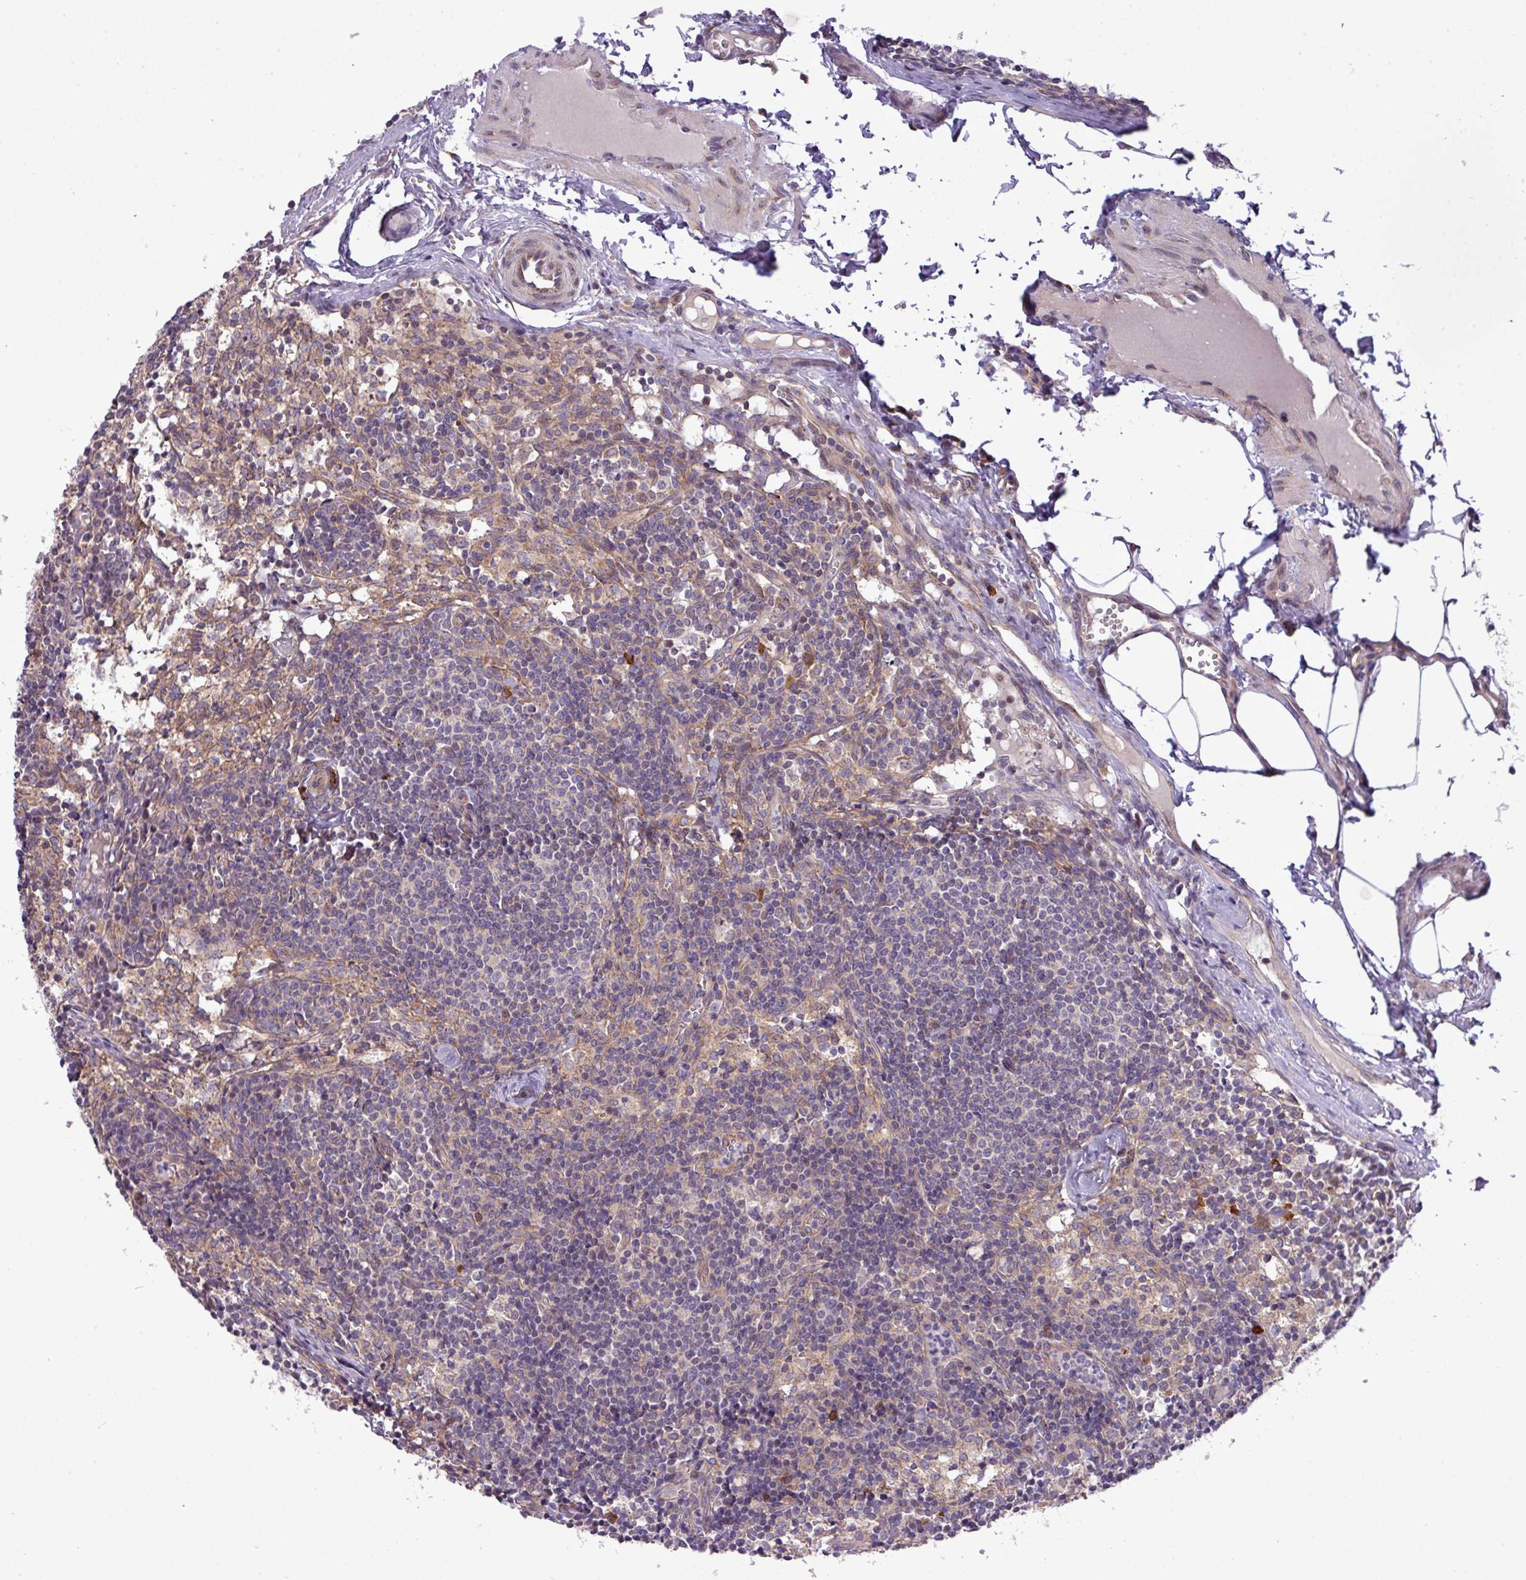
{"staining": {"intensity": "moderate", "quantity": "<25%", "location": "cytoplasmic/membranous"}, "tissue": "lymph node", "cell_type": "Germinal center cells", "image_type": "normal", "snomed": [{"axis": "morphology", "description": "Normal tissue, NOS"}, {"axis": "topography", "description": "Lymph node"}], "caption": "The immunohistochemical stain shows moderate cytoplasmic/membranous expression in germinal center cells of normal lymph node.", "gene": "FAM222B", "patient": {"sex": "female", "age": 30}}